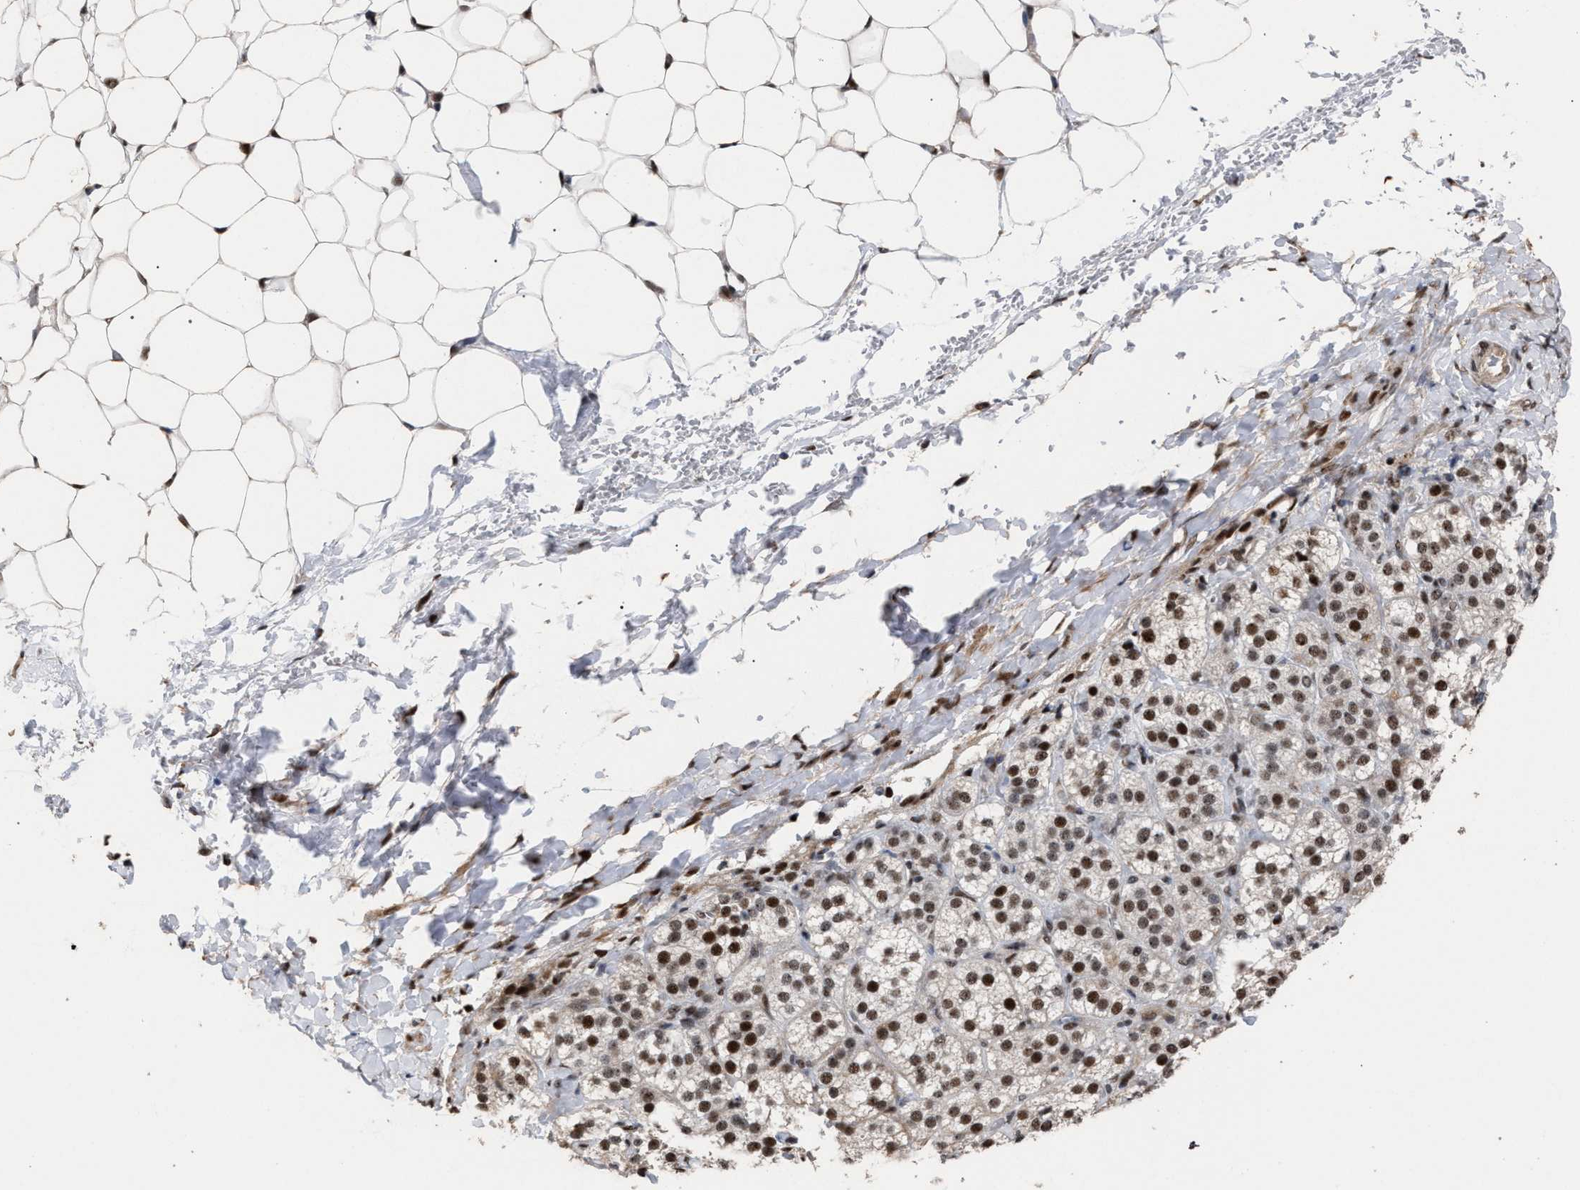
{"staining": {"intensity": "strong", "quantity": ">75%", "location": "nuclear"}, "tissue": "adrenal gland", "cell_type": "Glandular cells", "image_type": "normal", "snomed": [{"axis": "morphology", "description": "Normal tissue, NOS"}, {"axis": "topography", "description": "Adrenal gland"}], "caption": "A high amount of strong nuclear staining is present in about >75% of glandular cells in benign adrenal gland. The protein of interest is stained brown, and the nuclei are stained in blue (DAB IHC with brightfield microscopy, high magnification).", "gene": "TP53BP1", "patient": {"sex": "female", "age": 44}}